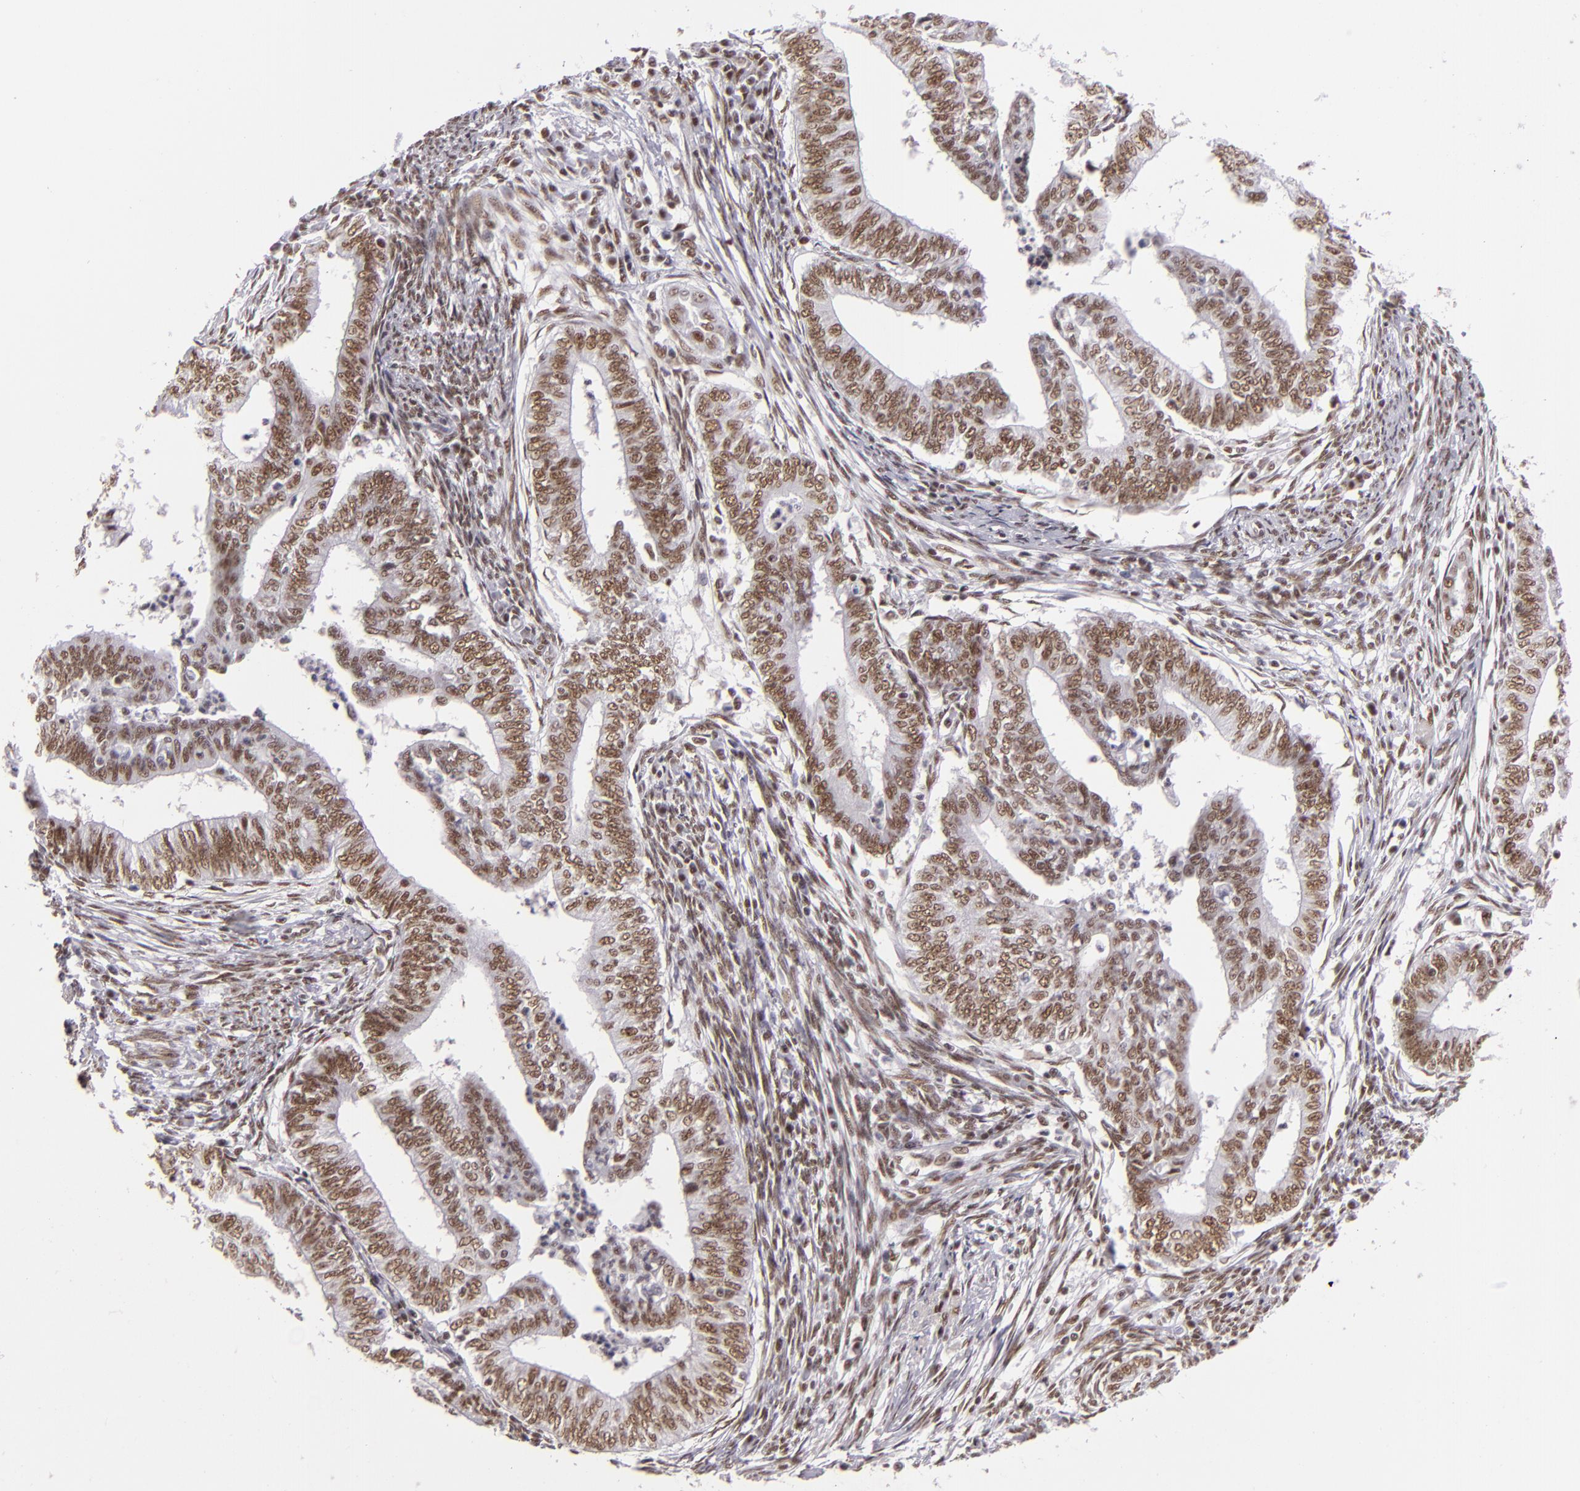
{"staining": {"intensity": "moderate", "quantity": ">75%", "location": "nuclear"}, "tissue": "endometrial cancer", "cell_type": "Tumor cells", "image_type": "cancer", "snomed": [{"axis": "morphology", "description": "Adenocarcinoma, NOS"}, {"axis": "topography", "description": "Endometrium"}], "caption": "Endometrial cancer was stained to show a protein in brown. There is medium levels of moderate nuclear staining in about >75% of tumor cells. Using DAB (brown) and hematoxylin (blue) stains, captured at high magnification using brightfield microscopy.", "gene": "BRD8", "patient": {"sex": "female", "age": 66}}